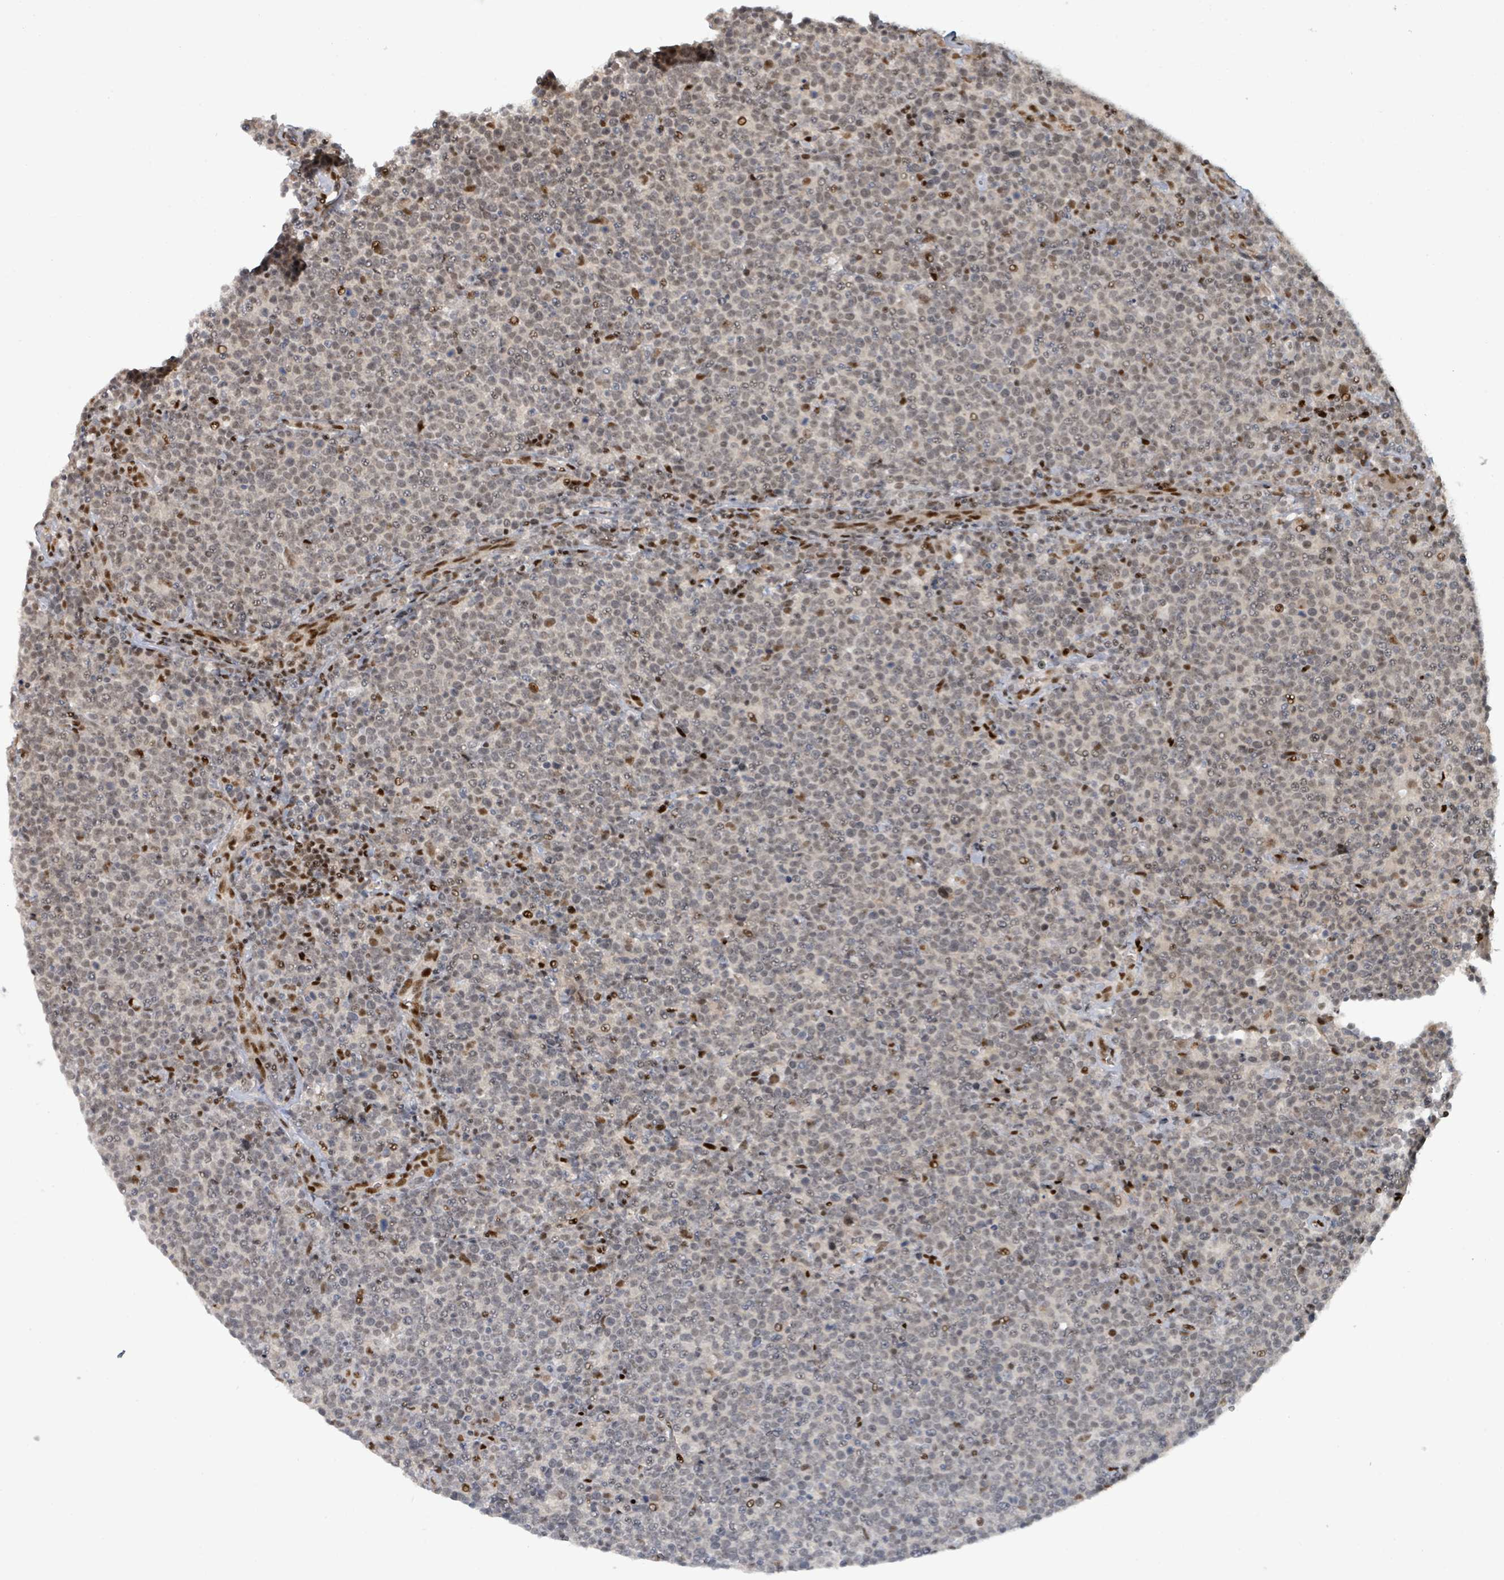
{"staining": {"intensity": "weak", "quantity": ">75%", "location": "nuclear"}, "tissue": "lymphoma", "cell_type": "Tumor cells", "image_type": "cancer", "snomed": [{"axis": "morphology", "description": "Malignant lymphoma, non-Hodgkin's type, High grade"}, {"axis": "topography", "description": "Lymph node"}], "caption": "Immunohistochemical staining of high-grade malignant lymphoma, non-Hodgkin's type demonstrates weak nuclear protein positivity in approximately >75% of tumor cells.", "gene": "KLF3", "patient": {"sex": "male", "age": 61}}